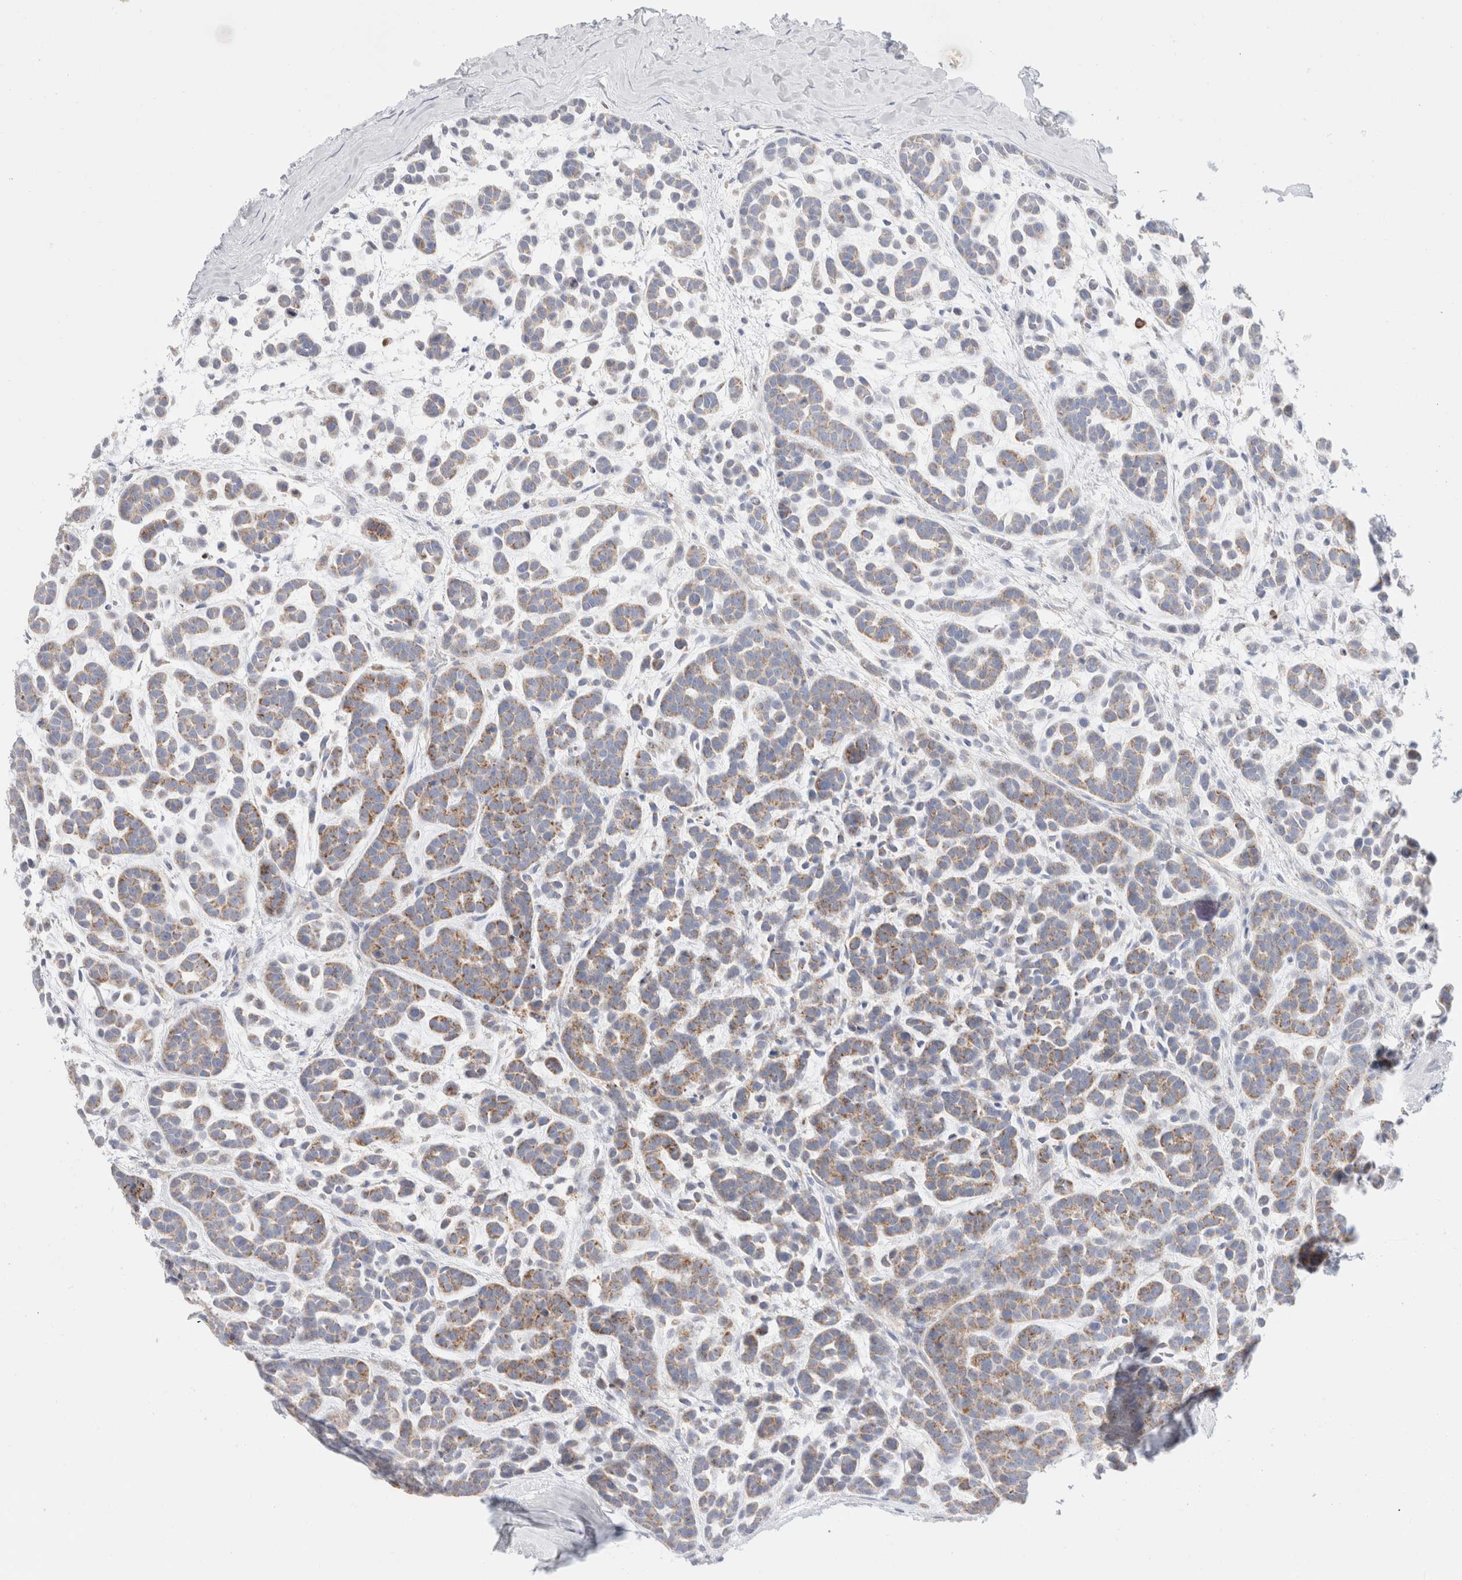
{"staining": {"intensity": "moderate", "quantity": "25%-75%", "location": "cytoplasmic/membranous"}, "tissue": "head and neck cancer", "cell_type": "Tumor cells", "image_type": "cancer", "snomed": [{"axis": "morphology", "description": "Adenocarcinoma, NOS"}, {"axis": "morphology", "description": "Adenoma, NOS"}, {"axis": "topography", "description": "Head-Neck"}], "caption": "This micrograph shows immunohistochemistry (IHC) staining of head and neck cancer, with medium moderate cytoplasmic/membranous expression in approximately 25%-75% of tumor cells.", "gene": "ATP6V1C1", "patient": {"sex": "female", "age": 55}}